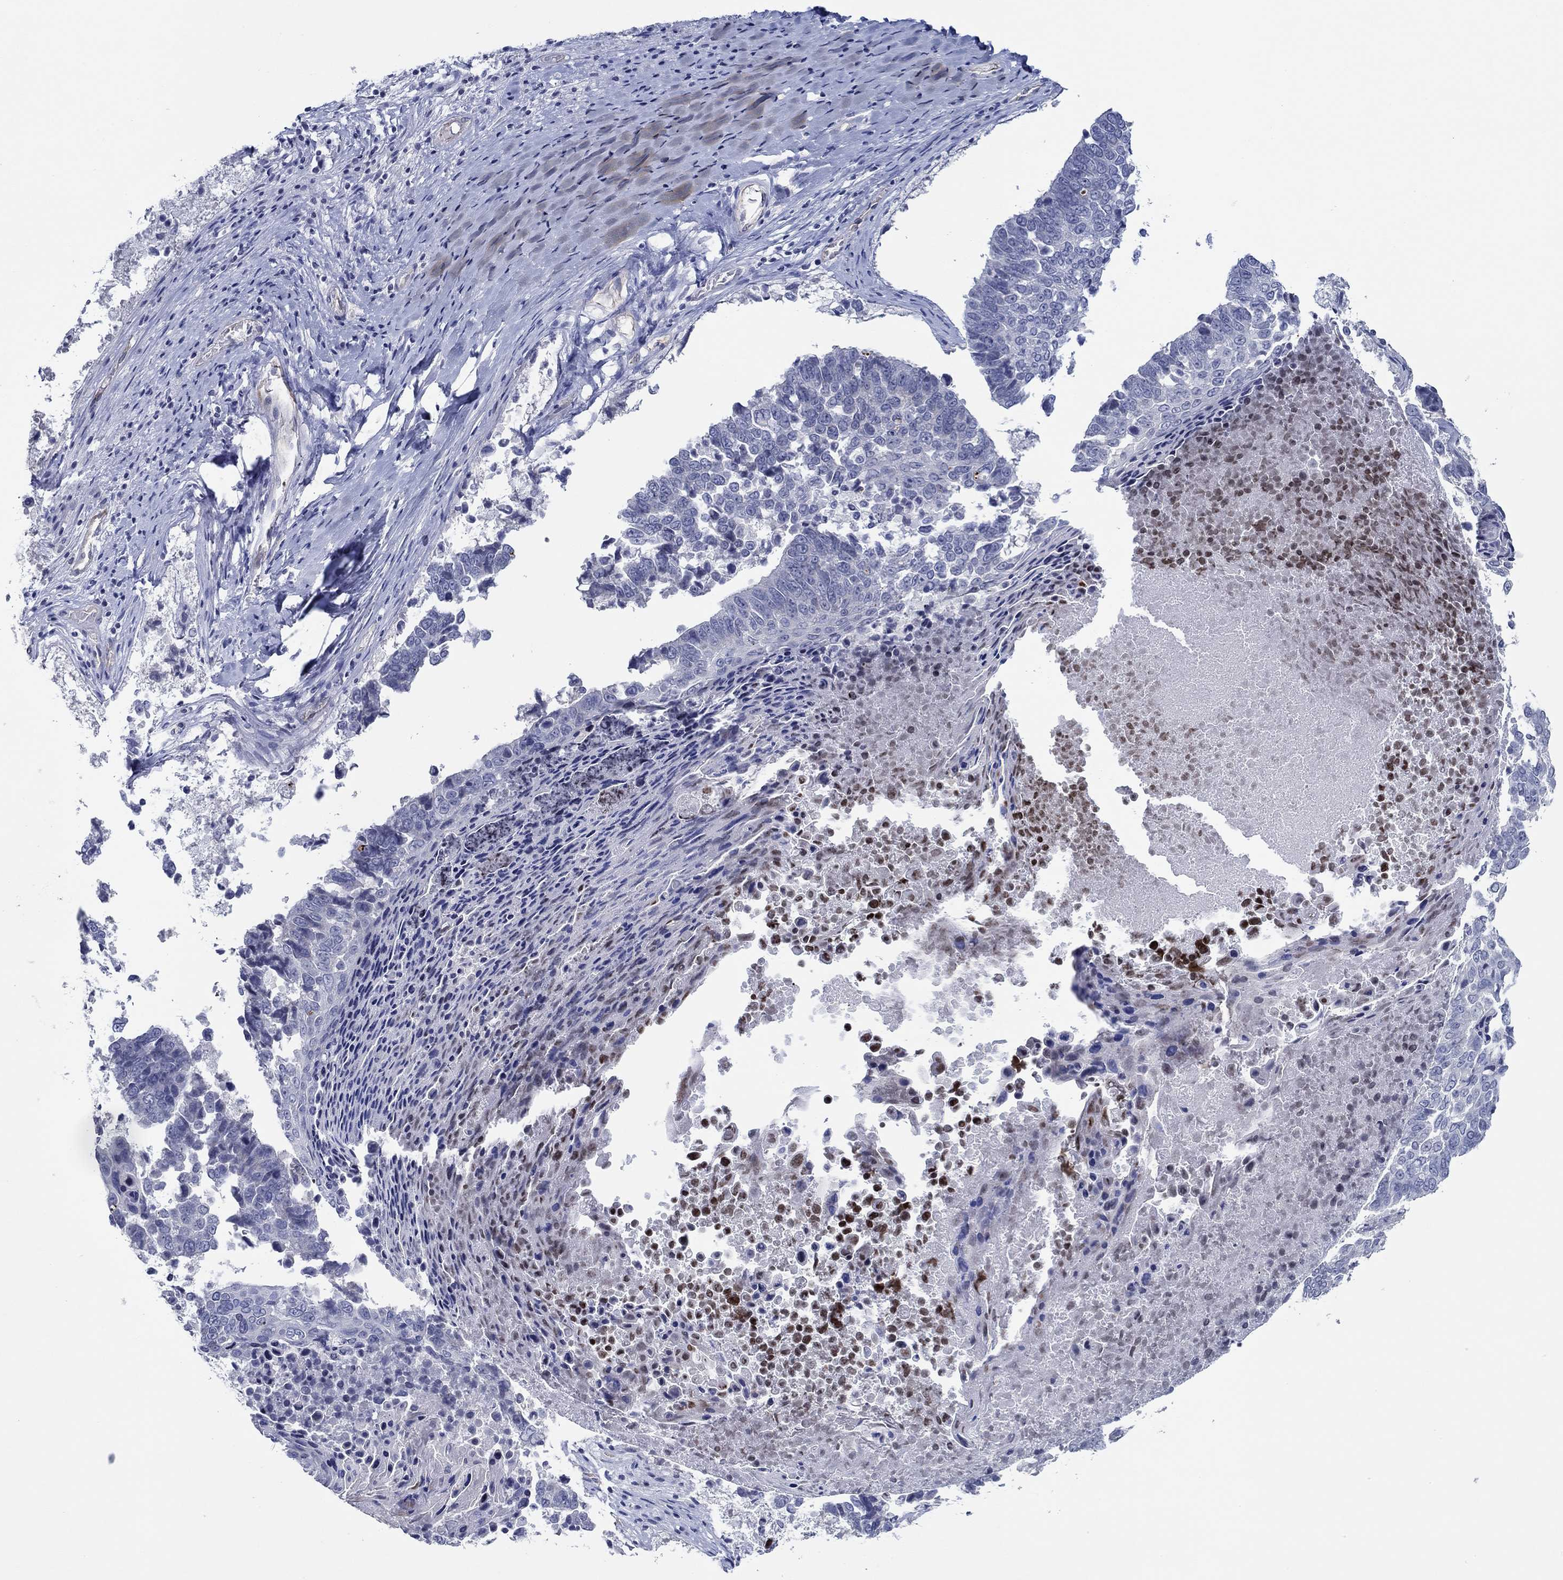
{"staining": {"intensity": "negative", "quantity": "none", "location": "none"}, "tissue": "lung cancer", "cell_type": "Tumor cells", "image_type": "cancer", "snomed": [{"axis": "morphology", "description": "Squamous cell carcinoma, NOS"}, {"axis": "topography", "description": "Lung"}], "caption": "Squamous cell carcinoma (lung) stained for a protein using immunohistochemistry (IHC) reveals no positivity tumor cells.", "gene": "GJA5", "patient": {"sex": "male", "age": 73}}